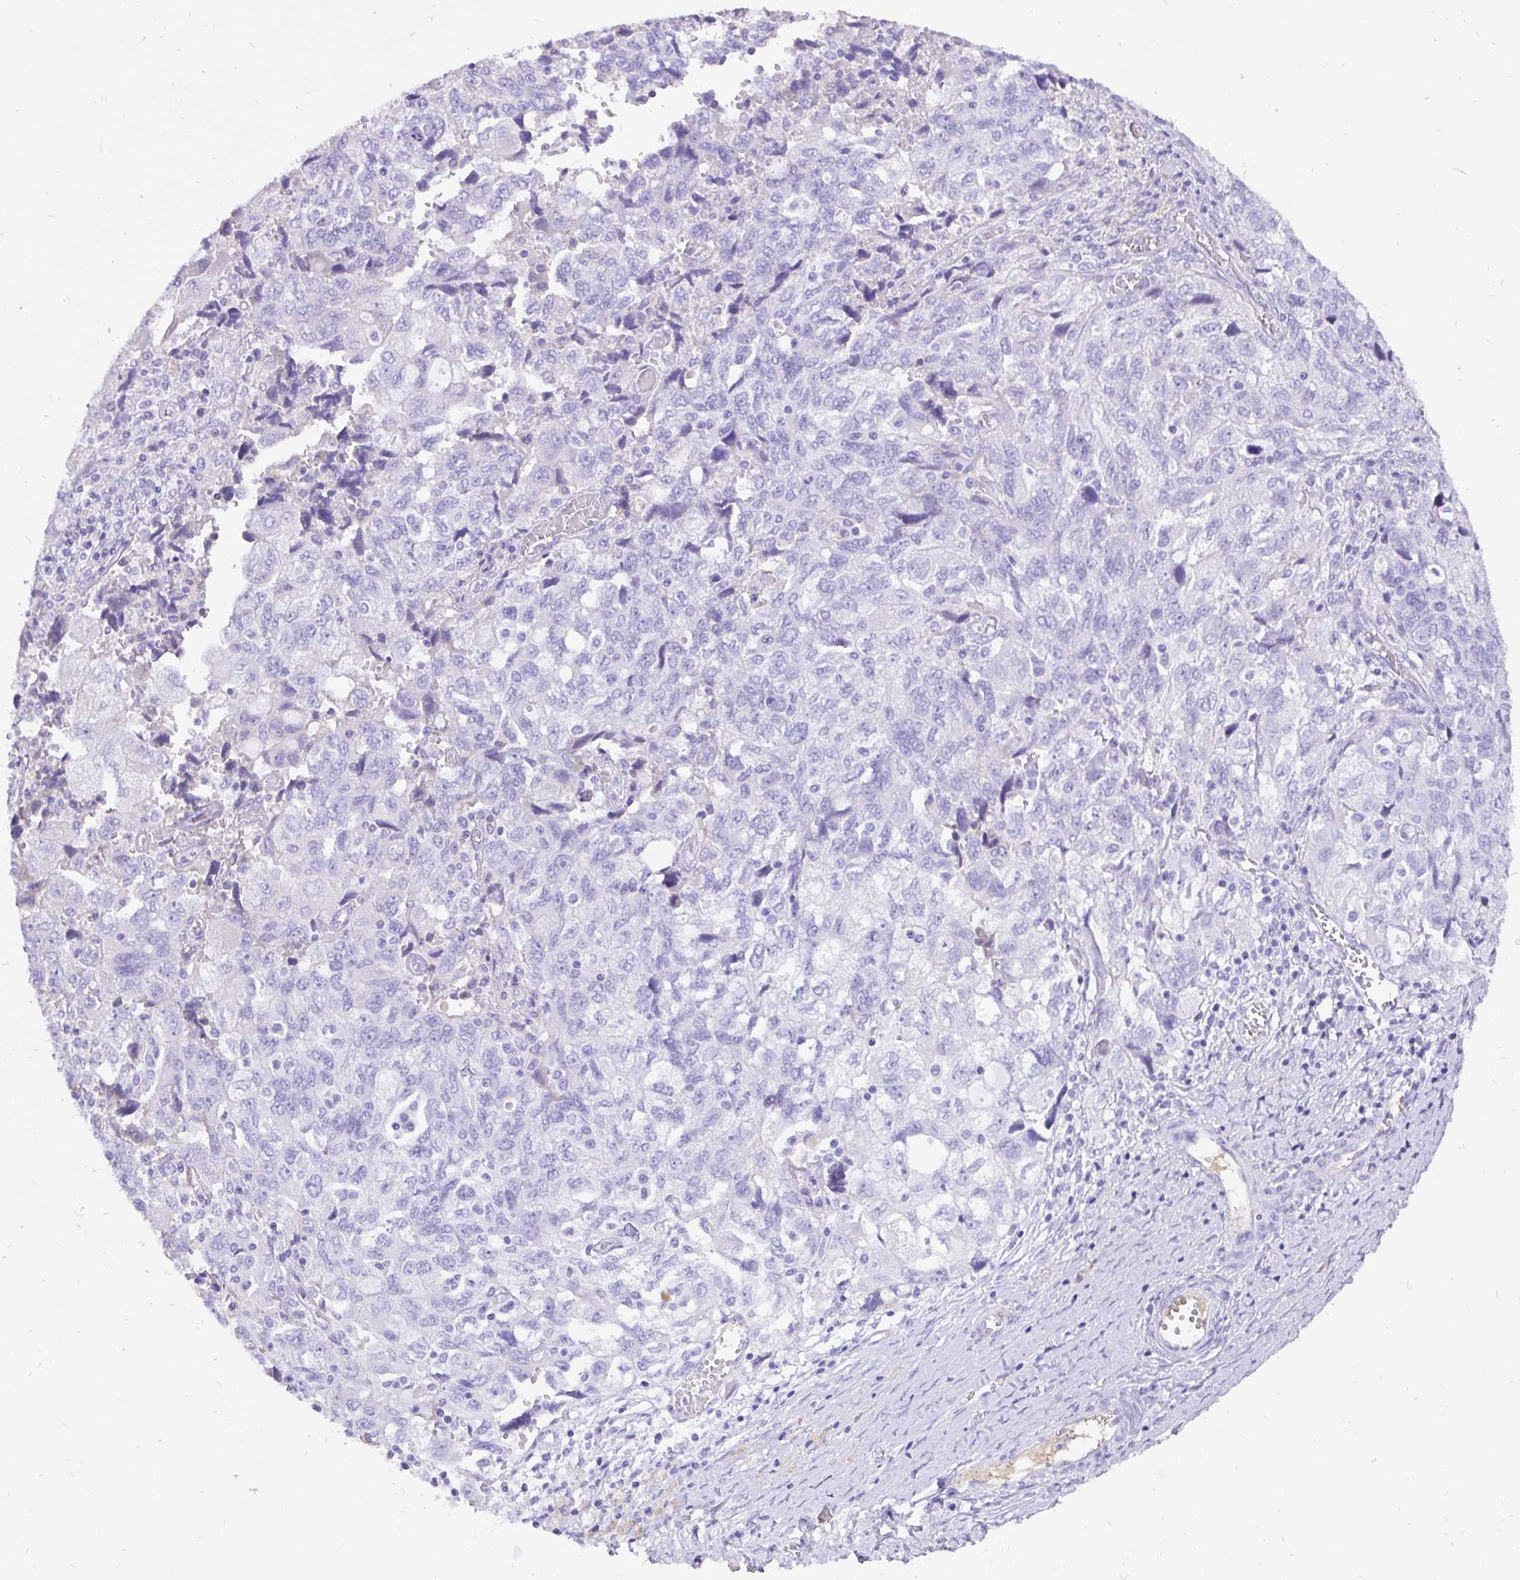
{"staining": {"intensity": "negative", "quantity": "none", "location": "none"}, "tissue": "ovarian cancer", "cell_type": "Tumor cells", "image_type": "cancer", "snomed": [{"axis": "morphology", "description": "Carcinoma, NOS"}, {"axis": "morphology", "description": "Cystadenocarcinoma, serous, NOS"}, {"axis": "topography", "description": "Ovary"}], "caption": "This is an immunohistochemistry (IHC) micrograph of ovarian cancer (carcinoma). There is no positivity in tumor cells.", "gene": "KRT13", "patient": {"sex": "female", "age": 69}}